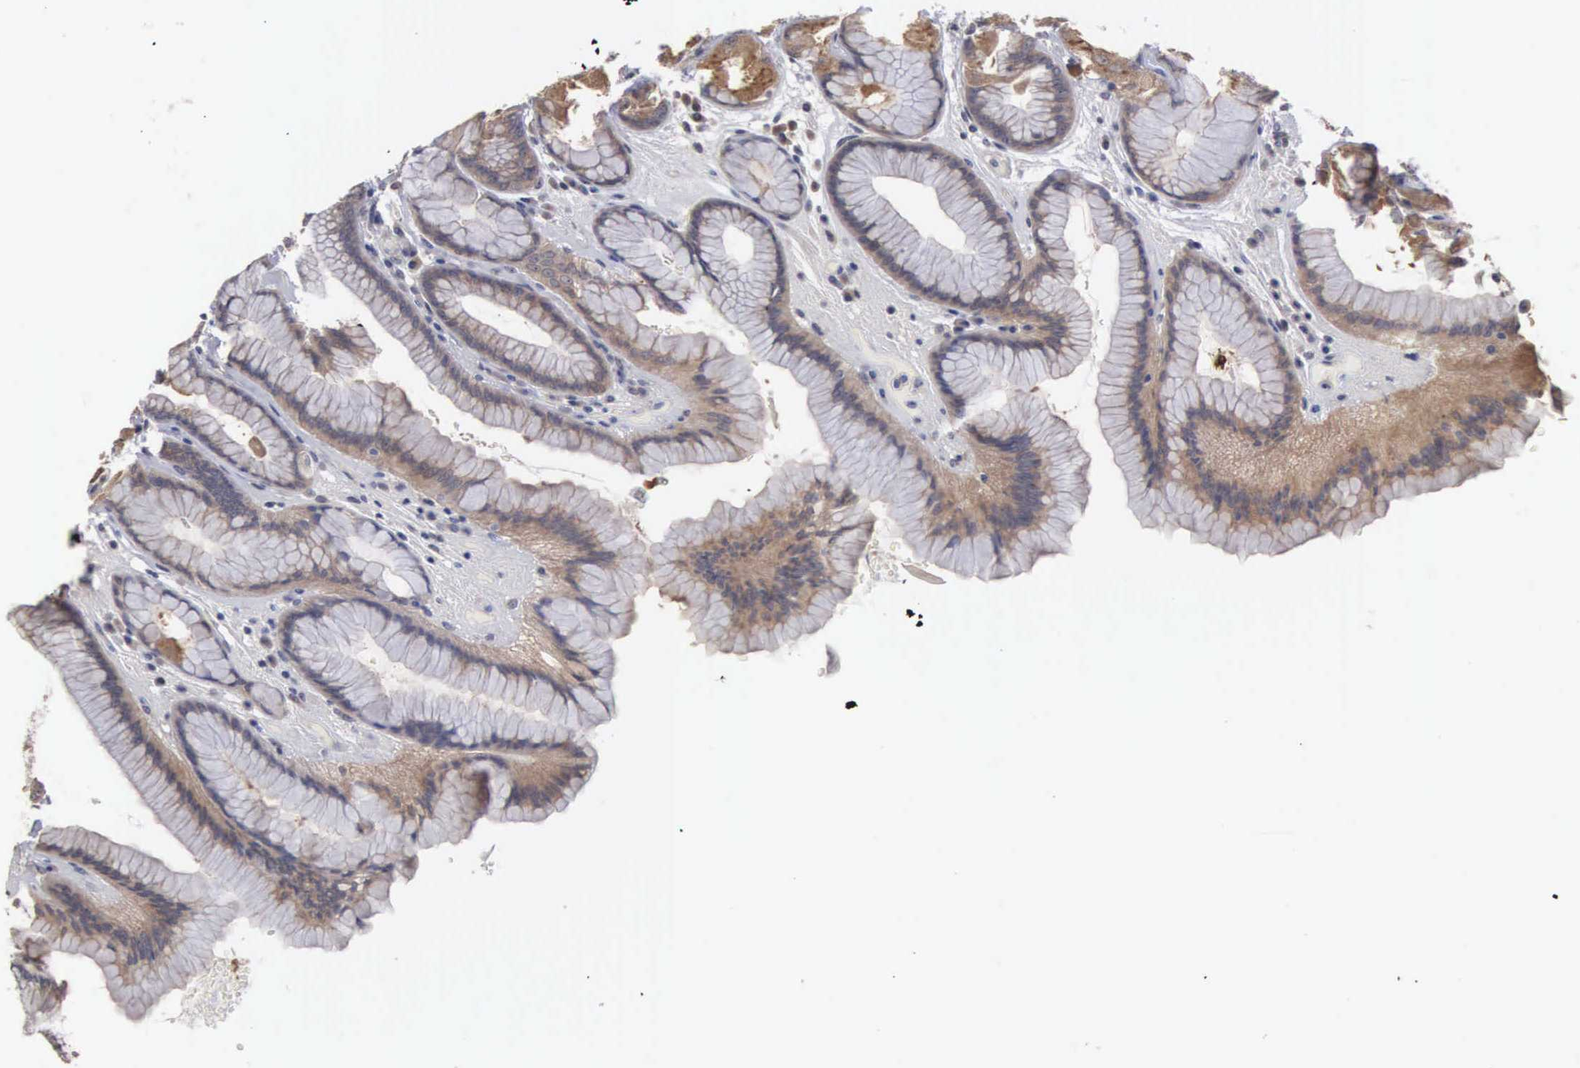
{"staining": {"intensity": "moderate", "quantity": ">75%", "location": "cytoplasmic/membranous,nuclear"}, "tissue": "stomach", "cell_type": "Glandular cells", "image_type": "normal", "snomed": [{"axis": "morphology", "description": "Normal tissue, NOS"}, {"axis": "topography", "description": "Stomach, upper"}], "caption": "Unremarkable stomach demonstrates moderate cytoplasmic/membranous,nuclear staining in about >75% of glandular cells, visualized by immunohistochemistry. (DAB (3,3'-diaminobenzidine) = brown stain, brightfield microscopy at high magnification).", "gene": "AMN", "patient": {"sex": "female", "age": 75}}